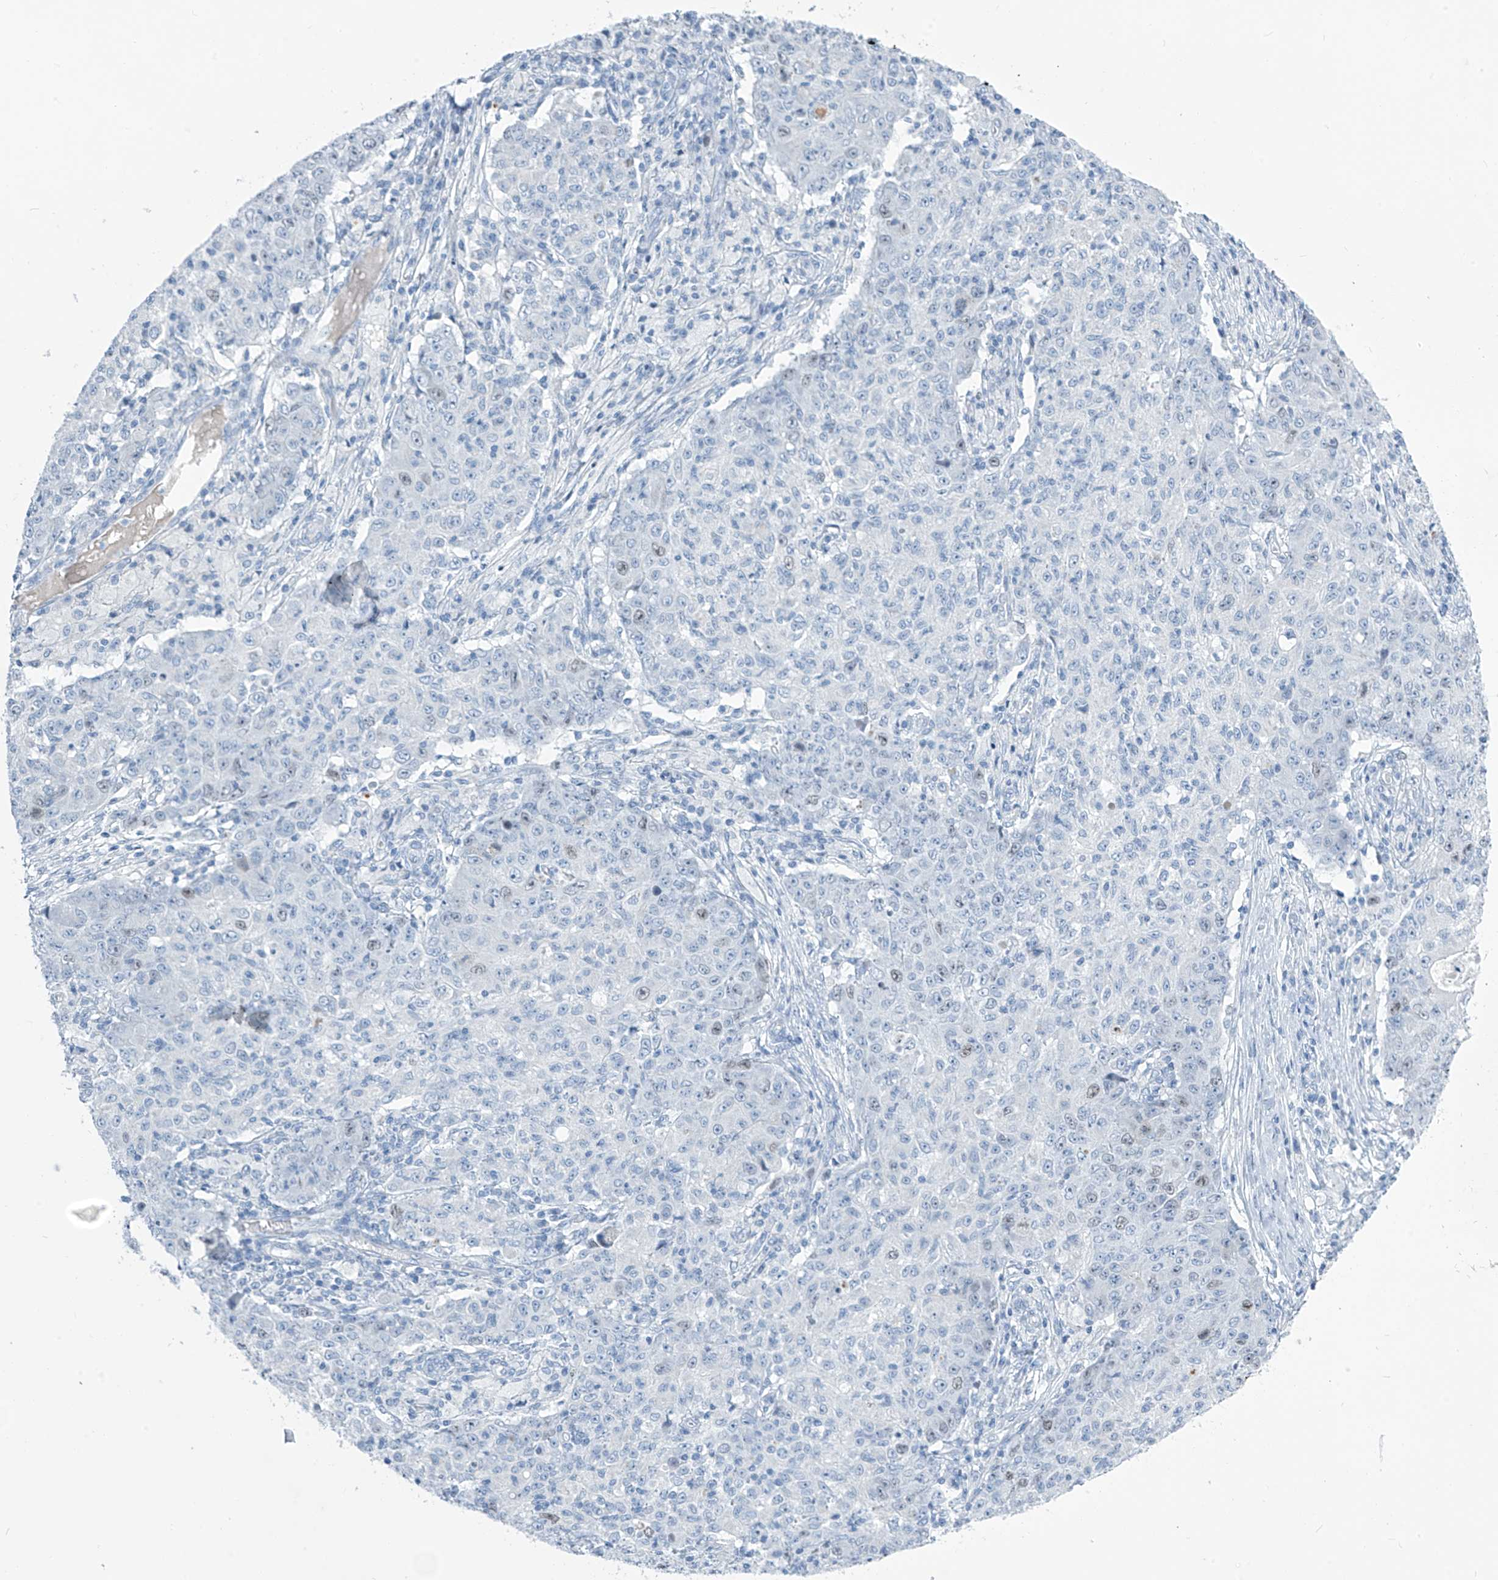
{"staining": {"intensity": "weak", "quantity": "<25%", "location": "nuclear"}, "tissue": "ovarian cancer", "cell_type": "Tumor cells", "image_type": "cancer", "snomed": [{"axis": "morphology", "description": "Carcinoma, endometroid"}, {"axis": "topography", "description": "Ovary"}], "caption": "The micrograph displays no significant positivity in tumor cells of endometroid carcinoma (ovarian).", "gene": "SGO2", "patient": {"sex": "female", "age": 42}}